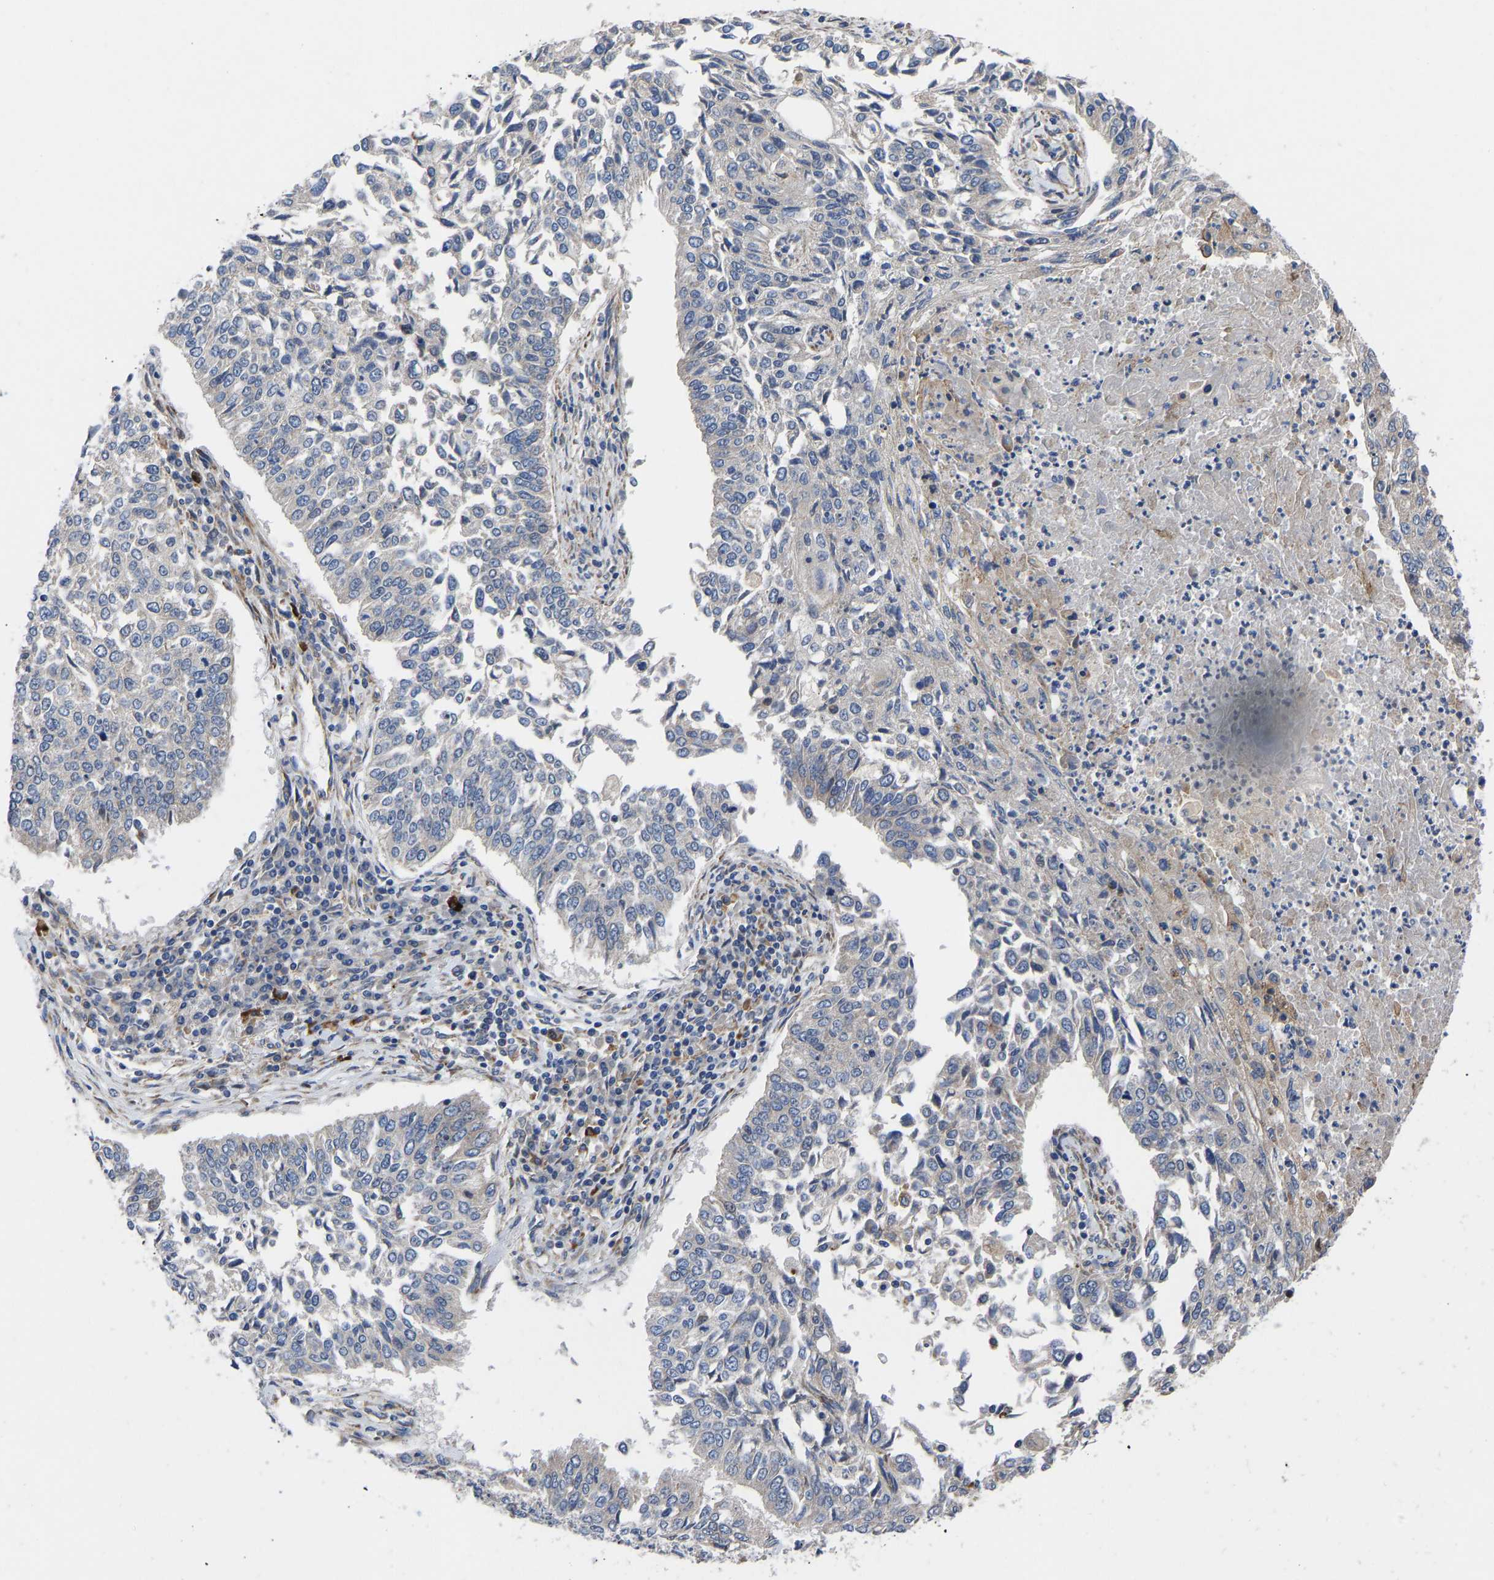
{"staining": {"intensity": "negative", "quantity": "none", "location": "none"}, "tissue": "lung cancer", "cell_type": "Tumor cells", "image_type": "cancer", "snomed": [{"axis": "morphology", "description": "Normal tissue, NOS"}, {"axis": "morphology", "description": "Squamous cell carcinoma, NOS"}, {"axis": "topography", "description": "Cartilage tissue"}, {"axis": "topography", "description": "Bronchus"}, {"axis": "topography", "description": "Lung"}], "caption": "This is a micrograph of immunohistochemistry (IHC) staining of lung squamous cell carcinoma, which shows no expression in tumor cells. (Stains: DAB (3,3'-diaminobenzidine) immunohistochemistry (IHC) with hematoxylin counter stain, Microscopy: brightfield microscopy at high magnification).", "gene": "TMEM38B", "patient": {"sex": "female", "age": 49}}